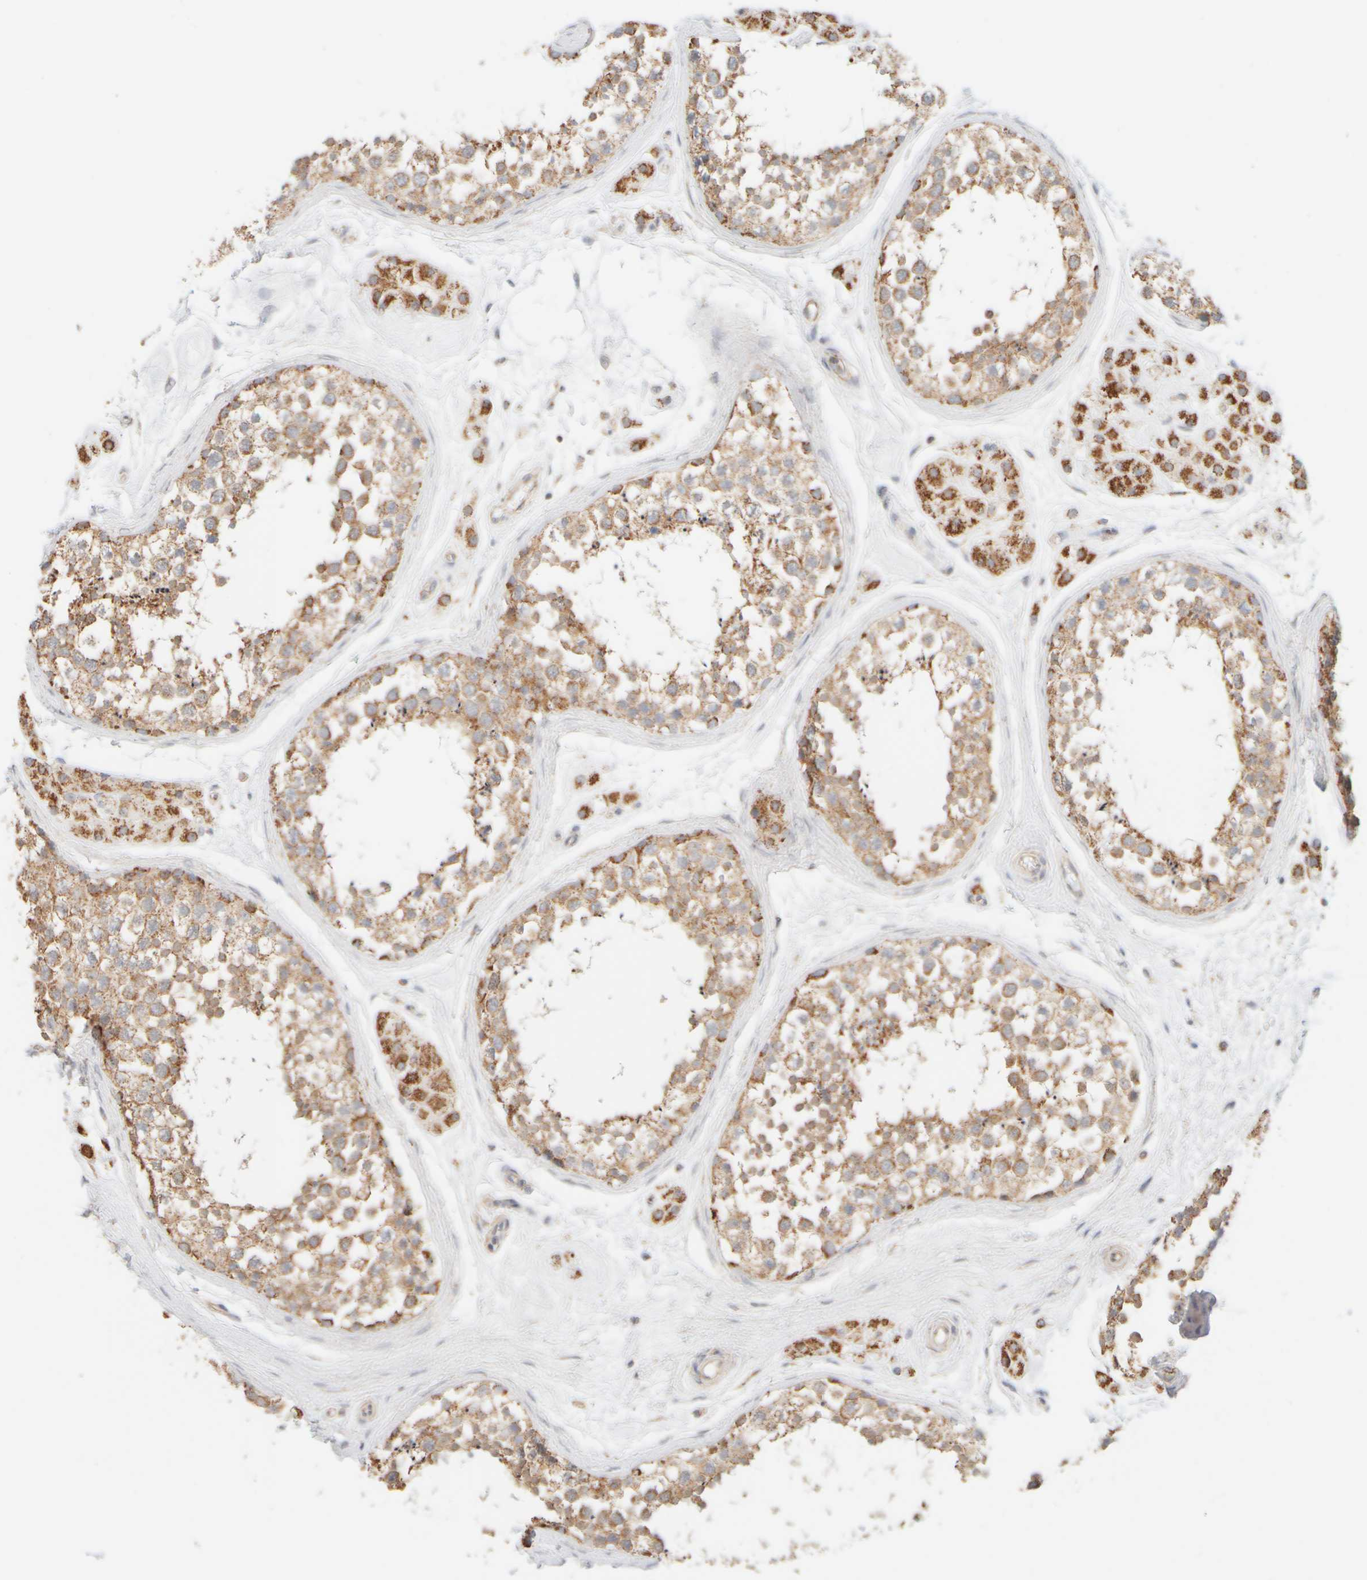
{"staining": {"intensity": "moderate", "quantity": ">75%", "location": "cytoplasmic/membranous"}, "tissue": "testis", "cell_type": "Cells in seminiferous ducts", "image_type": "normal", "snomed": [{"axis": "morphology", "description": "Normal tissue, NOS"}, {"axis": "topography", "description": "Testis"}], "caption": "This is a histology image of immunohistochemistry staining of unremarkable testis, which shows moderate staining in the cytoplasmic/membranous of cells in seminiferous ducts.", "gene": "APBB2", "patient": {"sex": "male", "age": 56}}